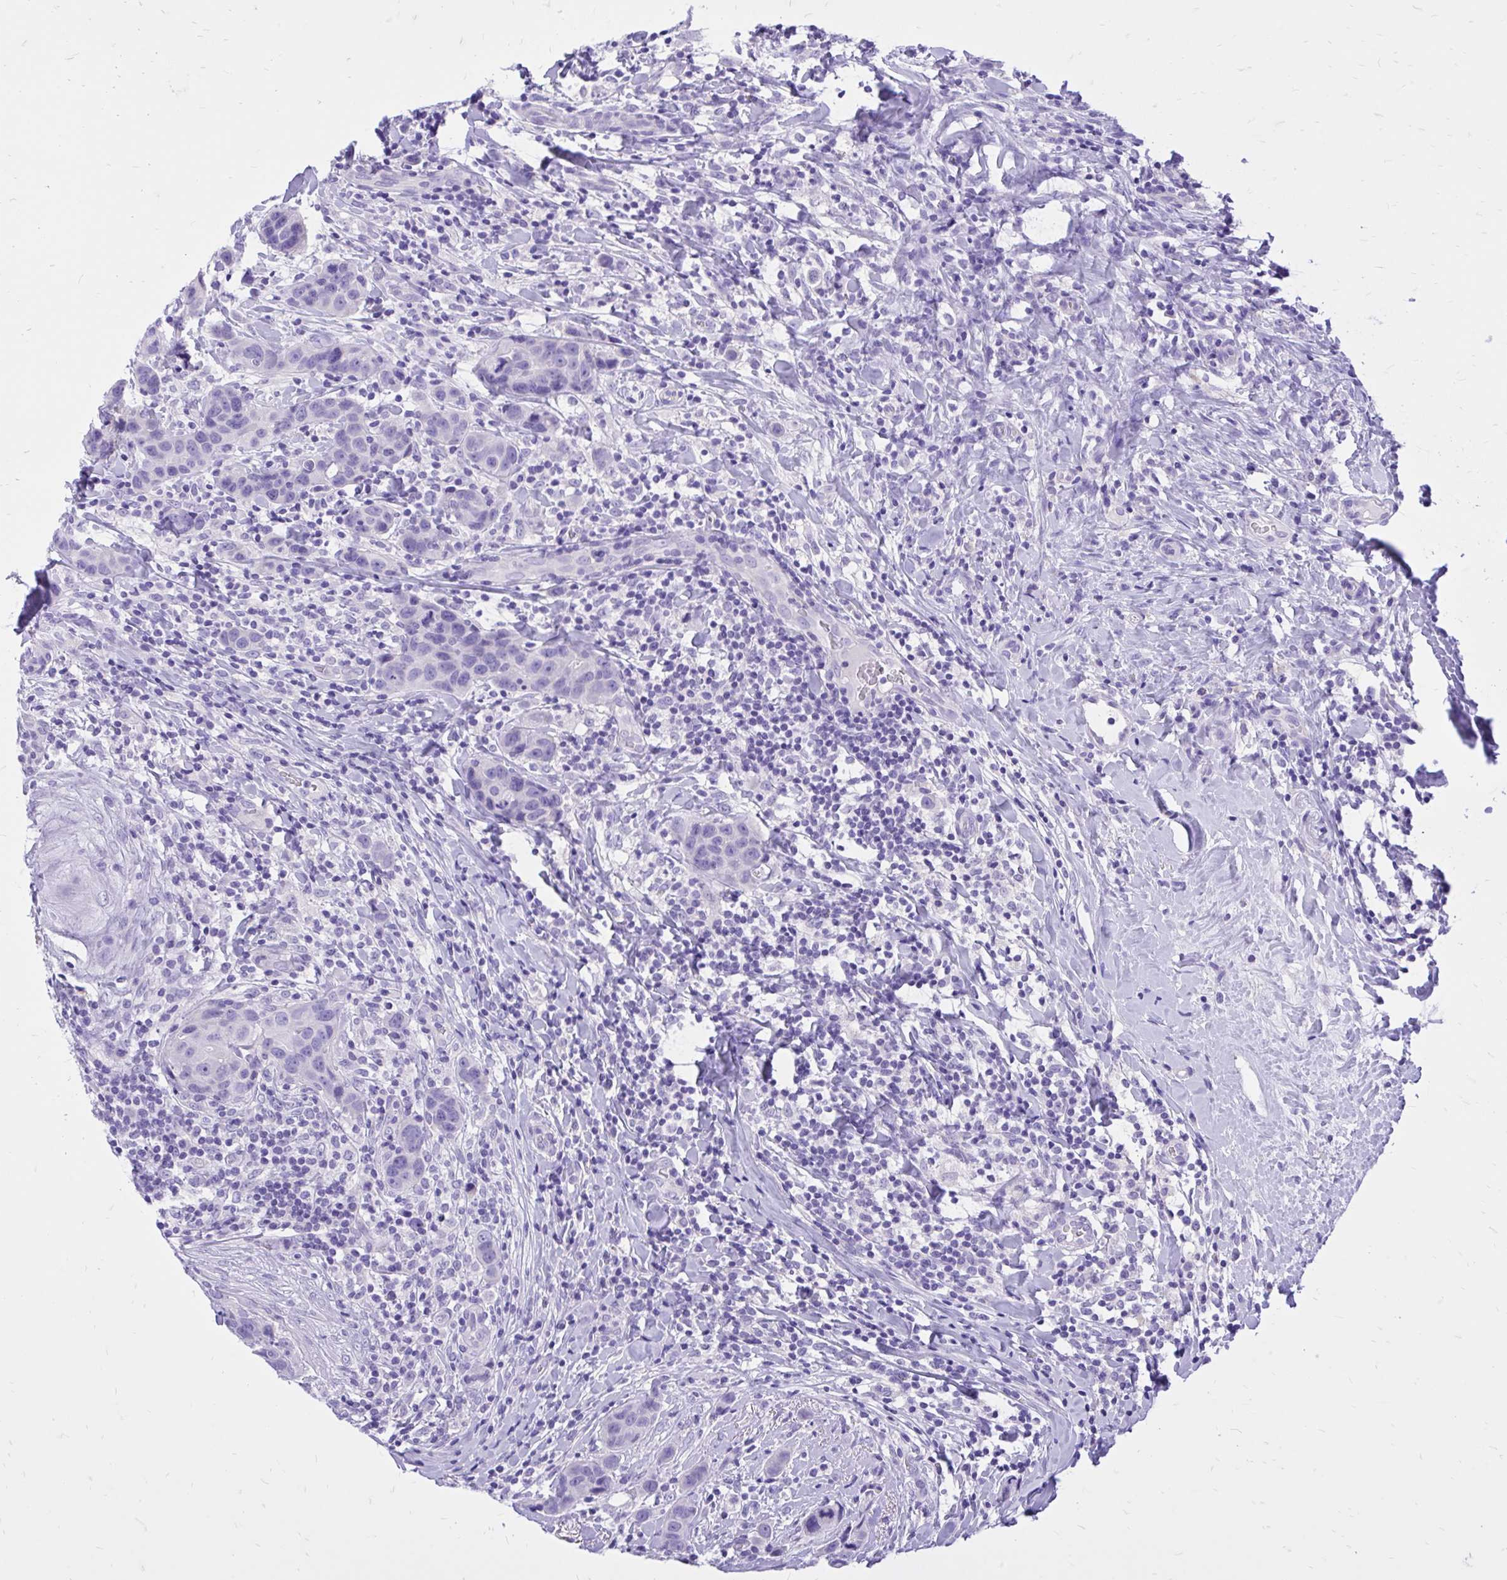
{"staining": {"intensity": "negative", "quantity": "none", "location": "none"}, "tissue": "breast cancer", "cell_type": "Tumor cells", "image_type": "cancer", "snomed": [{"axis": "morphology", "description": "Duct carcinoma"}, {"axis": "topography", "description": "Breast"}], "caption": "Immunohistochemistry micrograph of neoplastic tissue: invasive ductal carcinoma (breast) stained with DAB (3,3'-diaminobenzidine) reveals no significant protein staining in tumor cells.", "gene": "MON1A", "patient": {"sex": "female", "age": 24}}